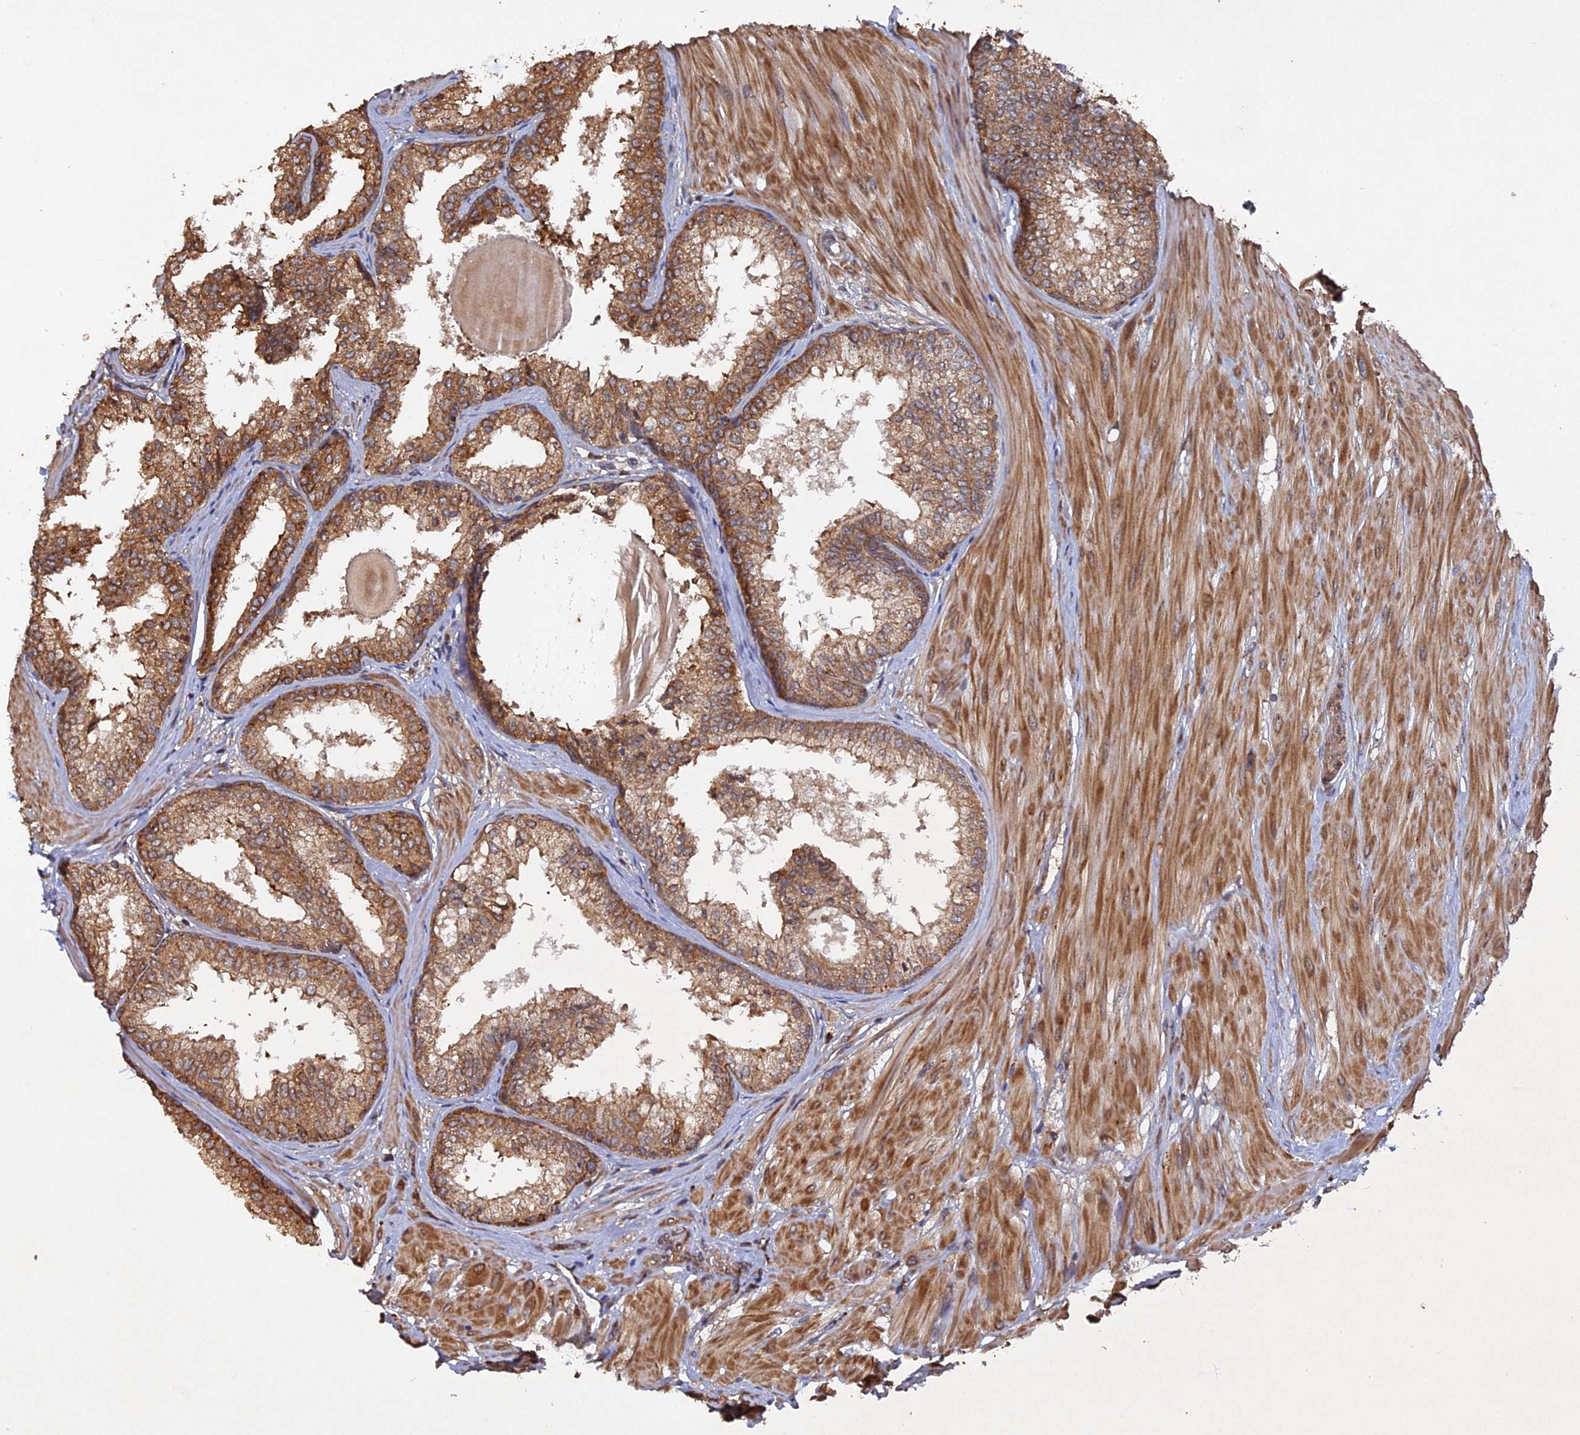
{"staining": {"intensity": "strong", "quantity": "25%-75%", "location": "cytoplasmic/membranous"}, "tissue": "prostate", "cell_type": "Glandular cells", "image_type": "normal", "snomed": [{"axis": "morphology", "description": "Normal tissue, NOS"}, {"axis": "topography", "description": "Prostate"}], "caption": "A photomicrograph of human prostate stained for a protein exhibits strong cytoplasmic/membranous brown staining in glandular cells. Nuclei are stained in blue.", "gene": "VPS37C", "patient": {"sex": "male", "age": 48}}